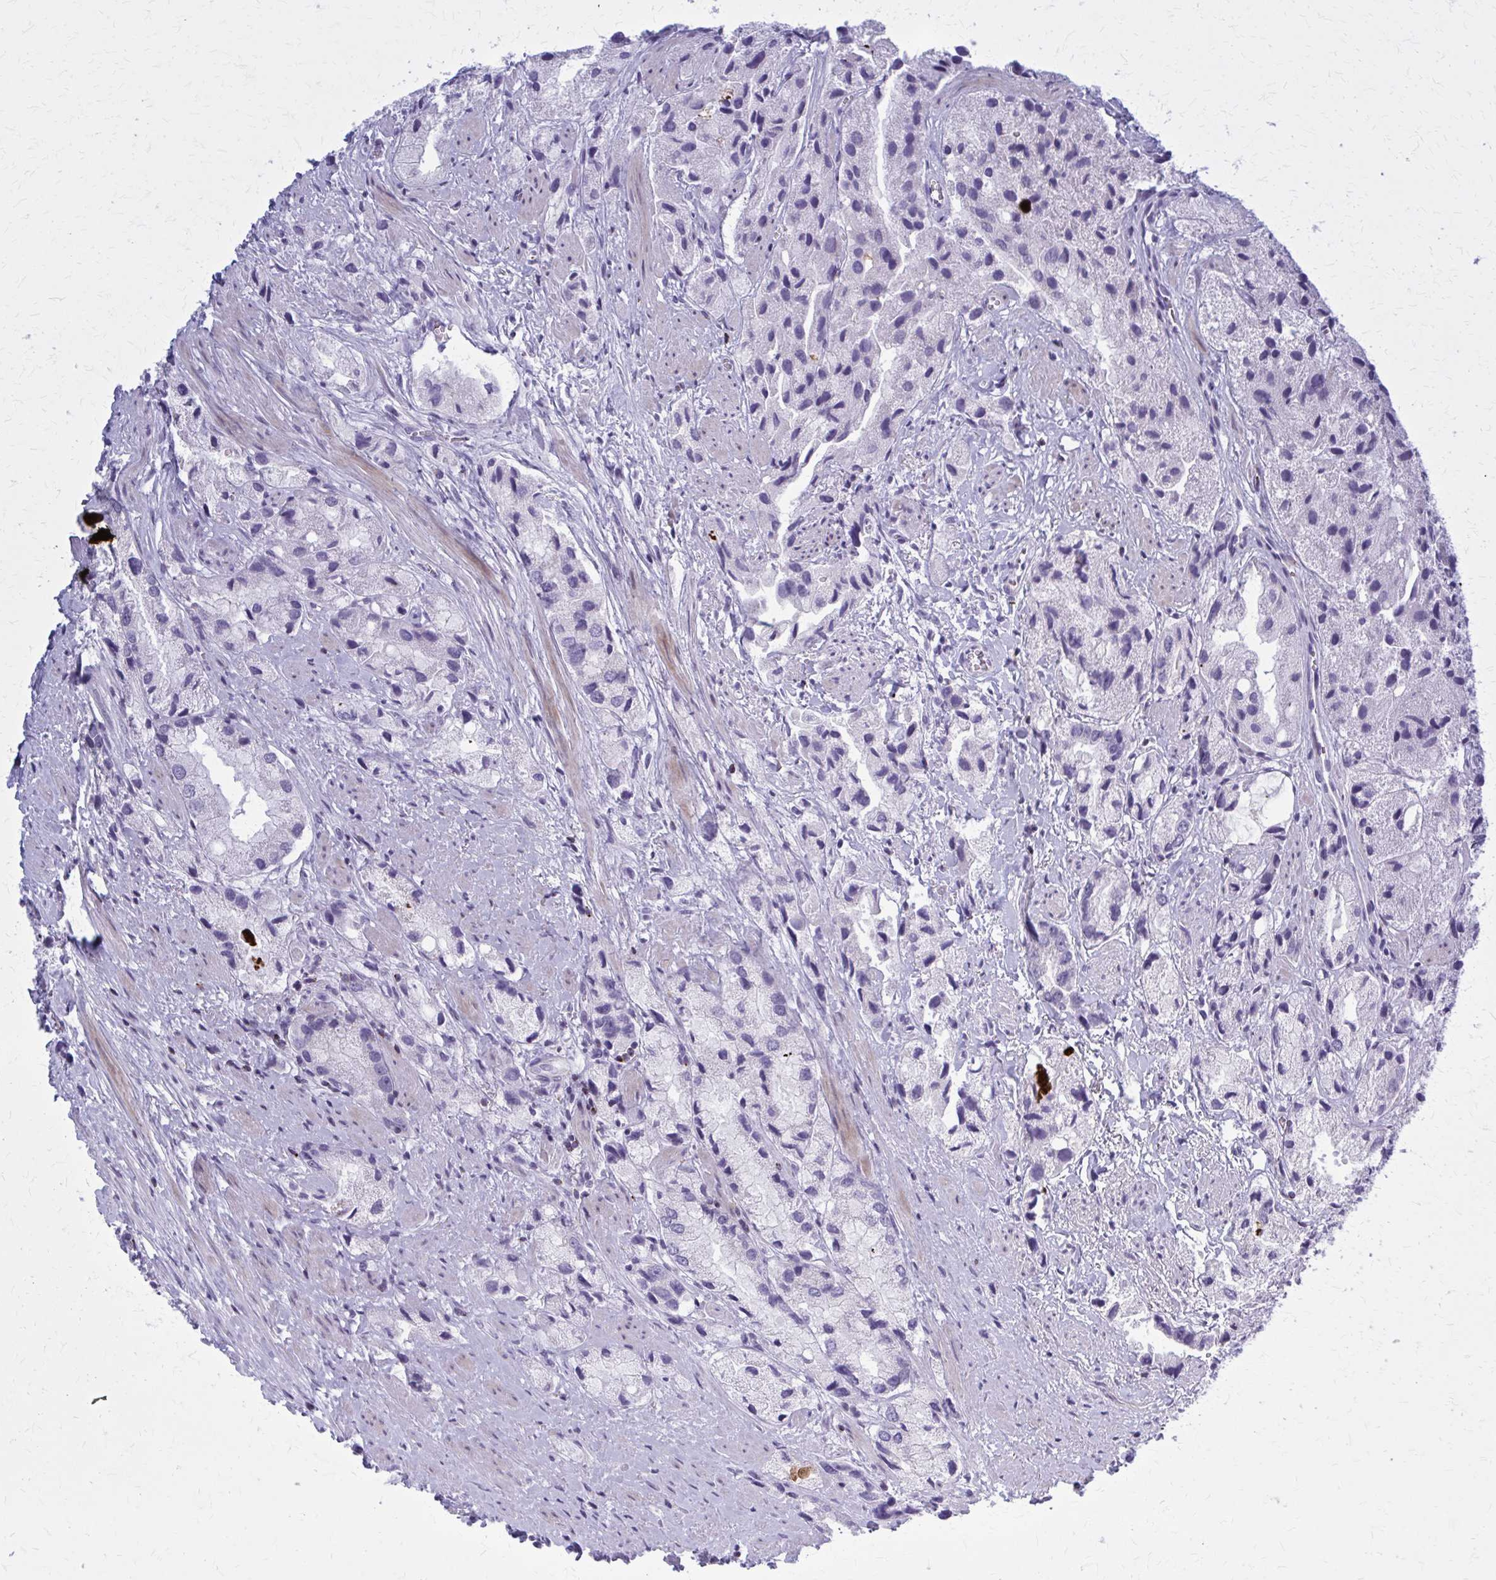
{"staining": {"intensity": "negative", "quantity": "none", "location": "none"}, "tissue": "prostate cancer", "cell_type": "Tumor cells", "image_type": "cancer", "snomed": [{"axis": "morphology", "description": "Adenocarcinoma, Low grade"}, {"axis": "topography", "description": "Prostate"}], "caption": "Human prostate low-grade adenocarcinoma stained for a protein using immunohistochemistry (IHC) shows no staining in tumor cells.", "gene": "PEDS1", "patient": {"sex": "male", "age": 69}}